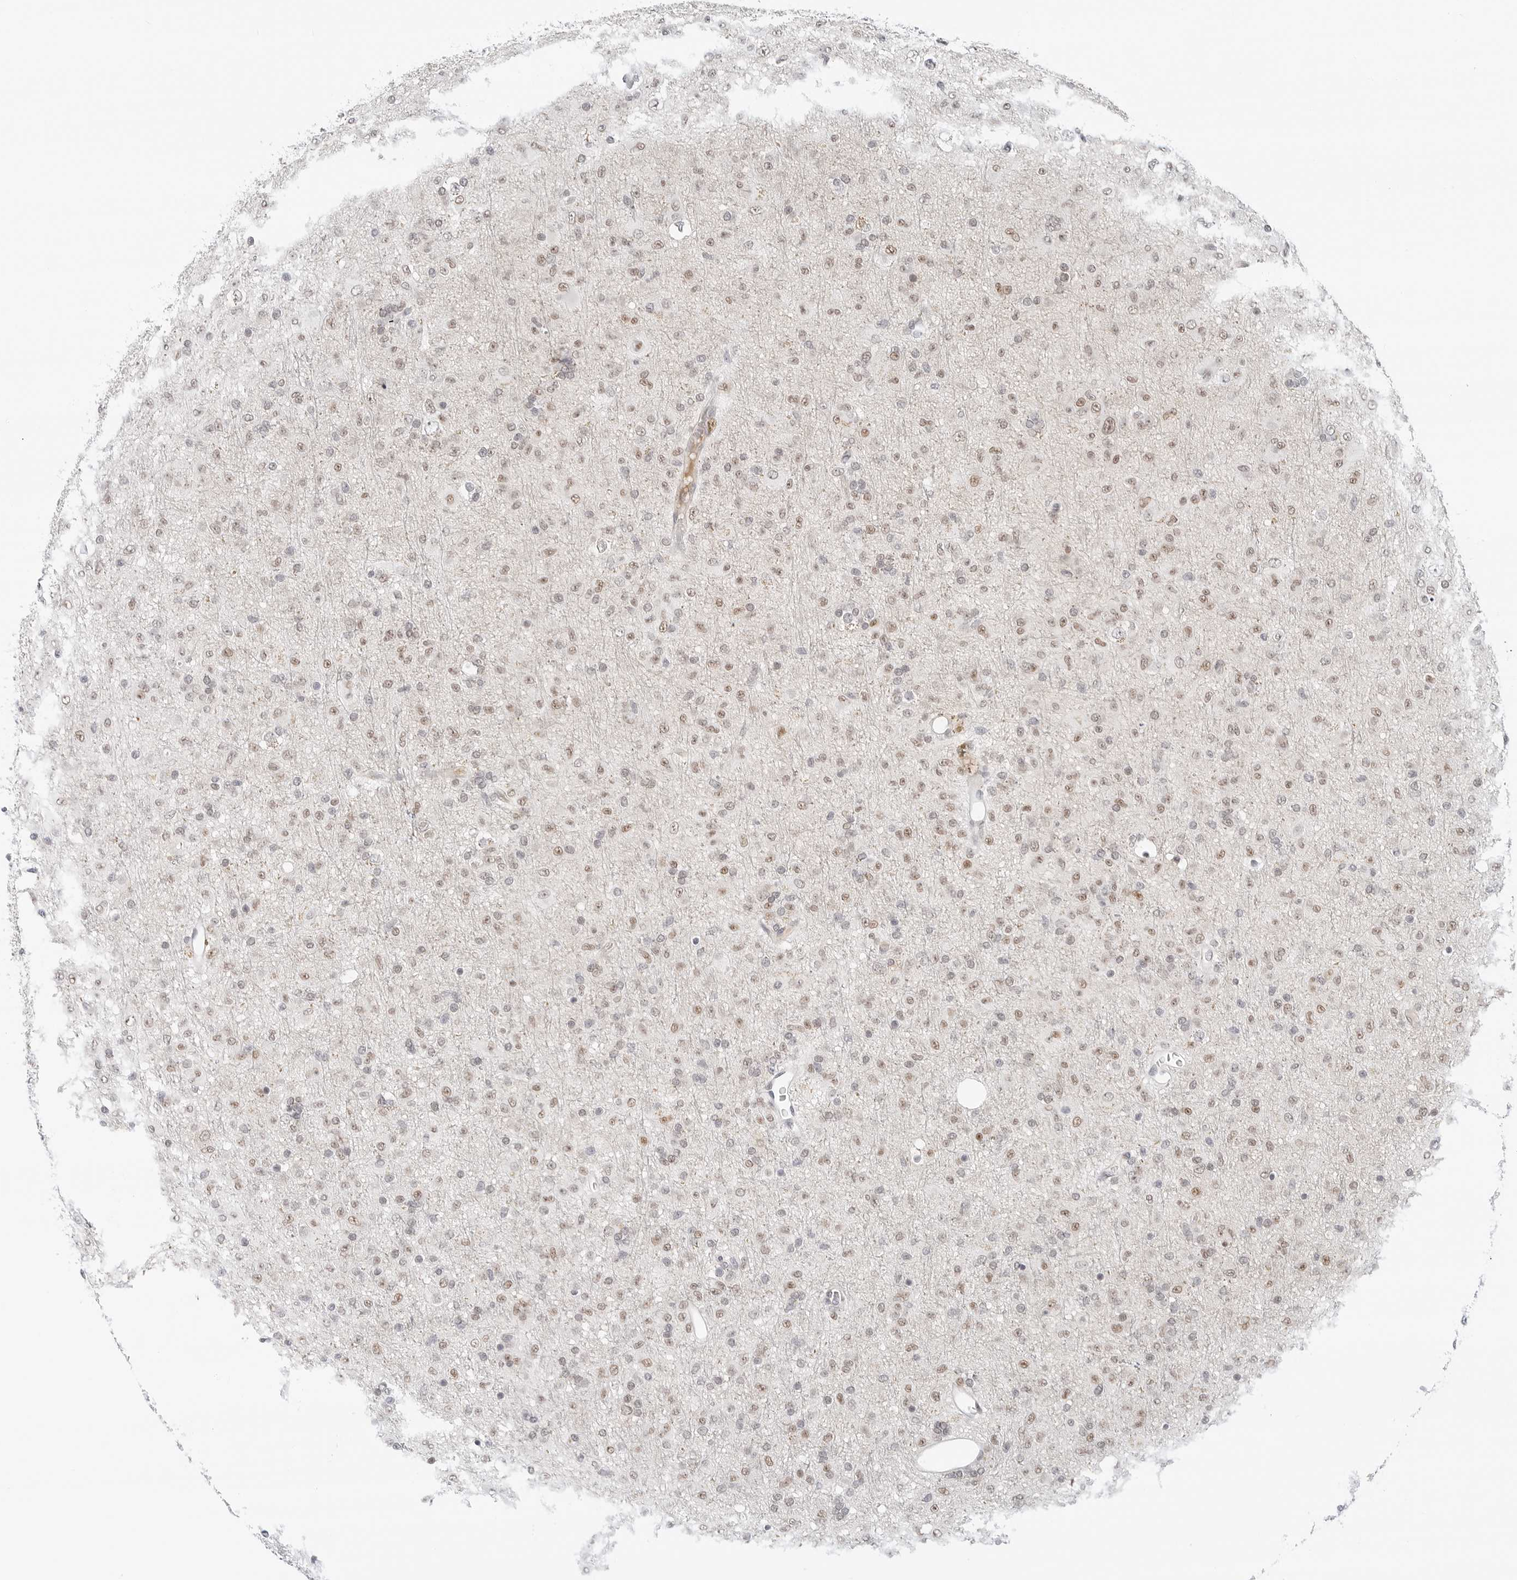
{"staining": {"intensity": "weak", "quantity": ">75%", "location": "nuclear"}, "tissue": "glioma", "cell_type": "Tumor cells", "image_type": "cancer", "snomed": [{"axis": "morphology", "description": "Glioma, malignant, Low grade"}, {"axis": "topography", "description": "Brain"}], "caption": "IHC micrograph of low-grade glioma (malignant) stained for a protein (brown), which demonstrates low levels of weak nuclear positivity in about >75% of tumor cells.", "gene": "TSEN2", "patient": {"sex": "male", "age": 65}}